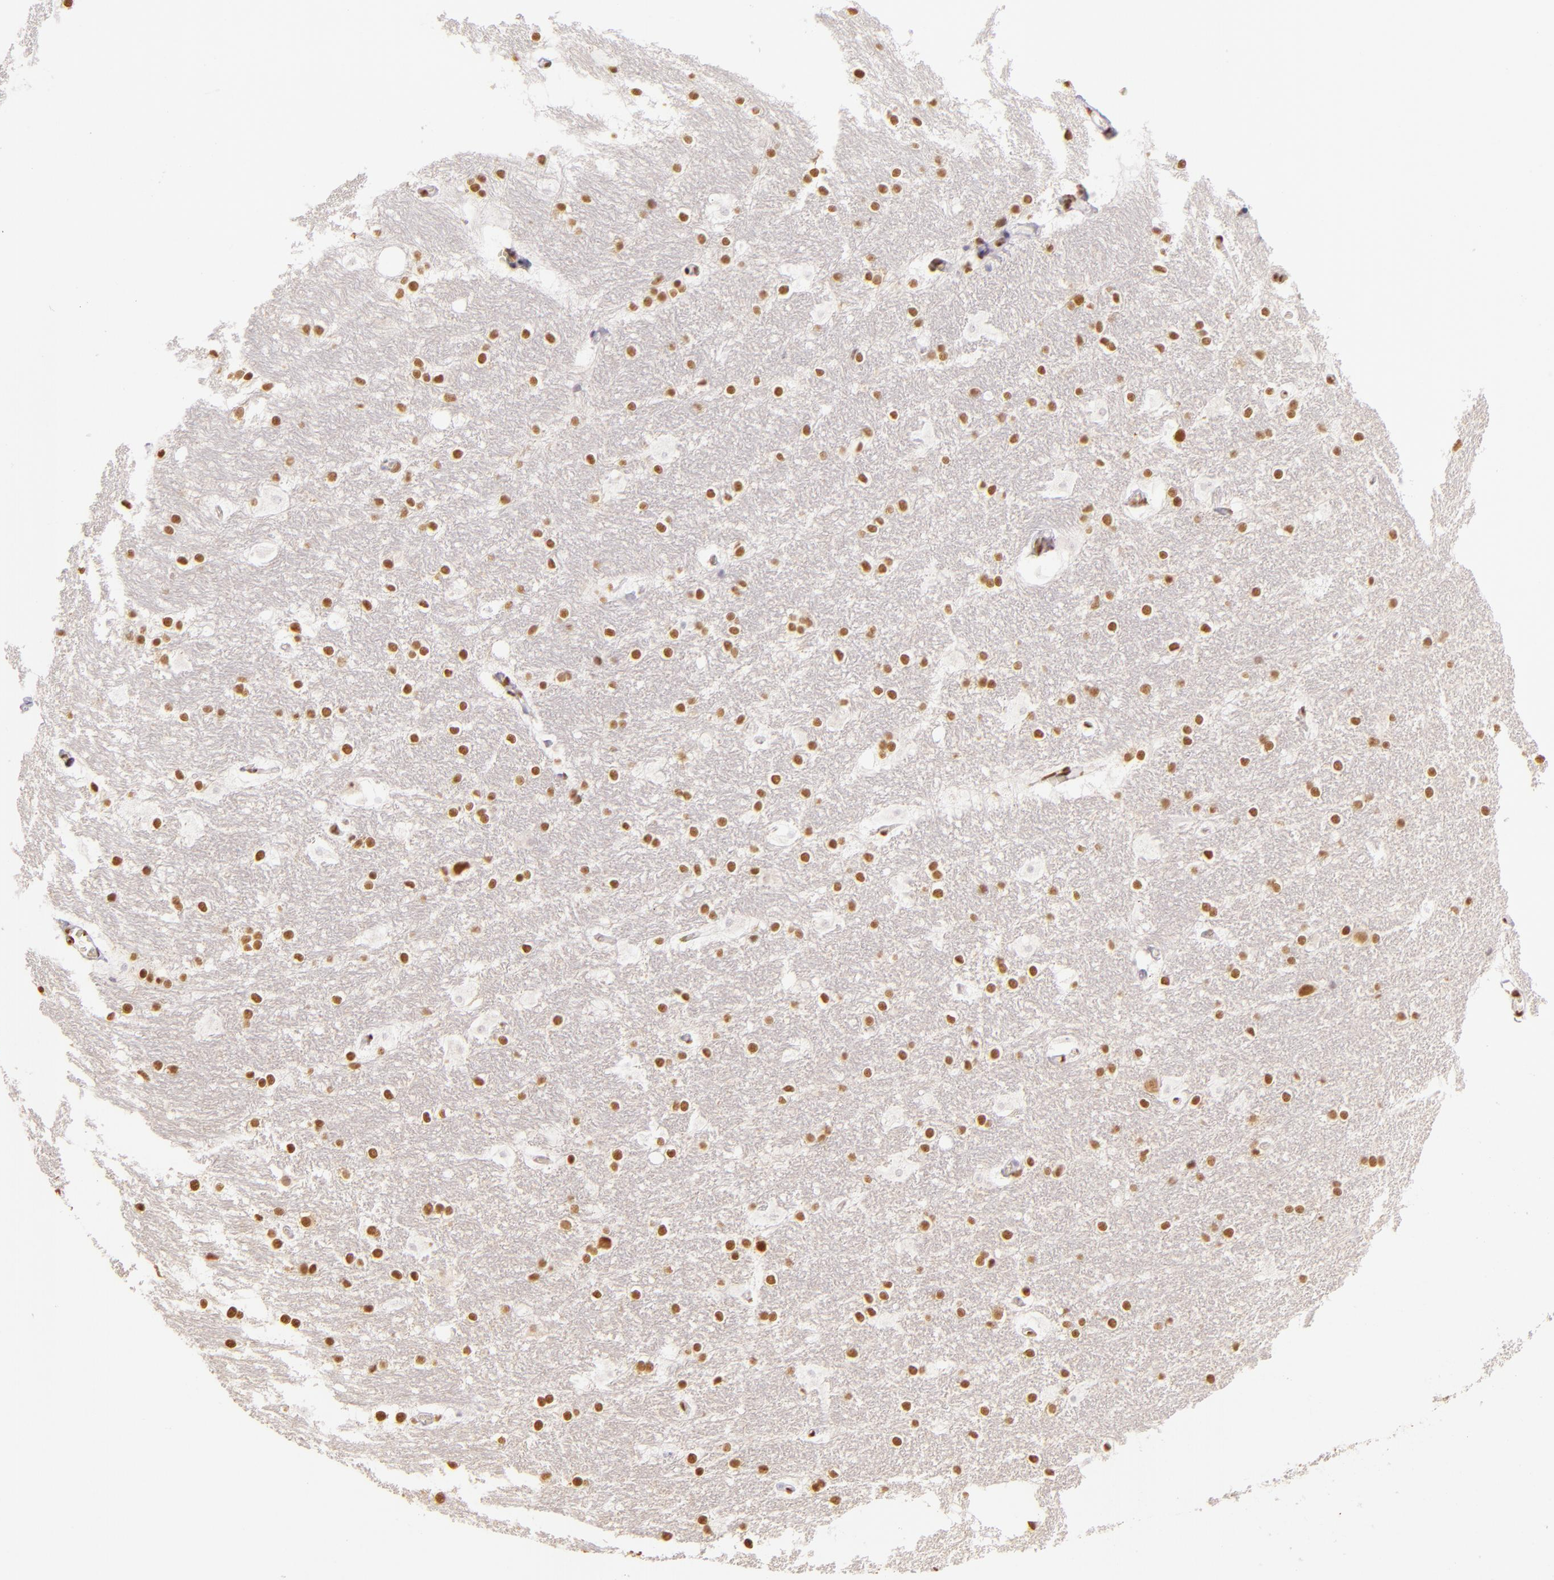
{"staining": {"intensity": "moderate", "quantity": ">75%", "location": "nuclear"}, "tissue": "hippocampus", "cell_type": "Glial cells", "image_type": "normal", "snomed": [{"axis": "morphology", "description": "Normal tissue, NOS"}, {"axis": "topography", "description": "Hippocampus"}], "caption": "About >75% of glial cells in unremarkable hippocampus display moderate nuclear protein staining as visualized by brown immunohistochemical staining.", "gene": "PAPOLA", "patient": {"sex": "female", "age": 19}}